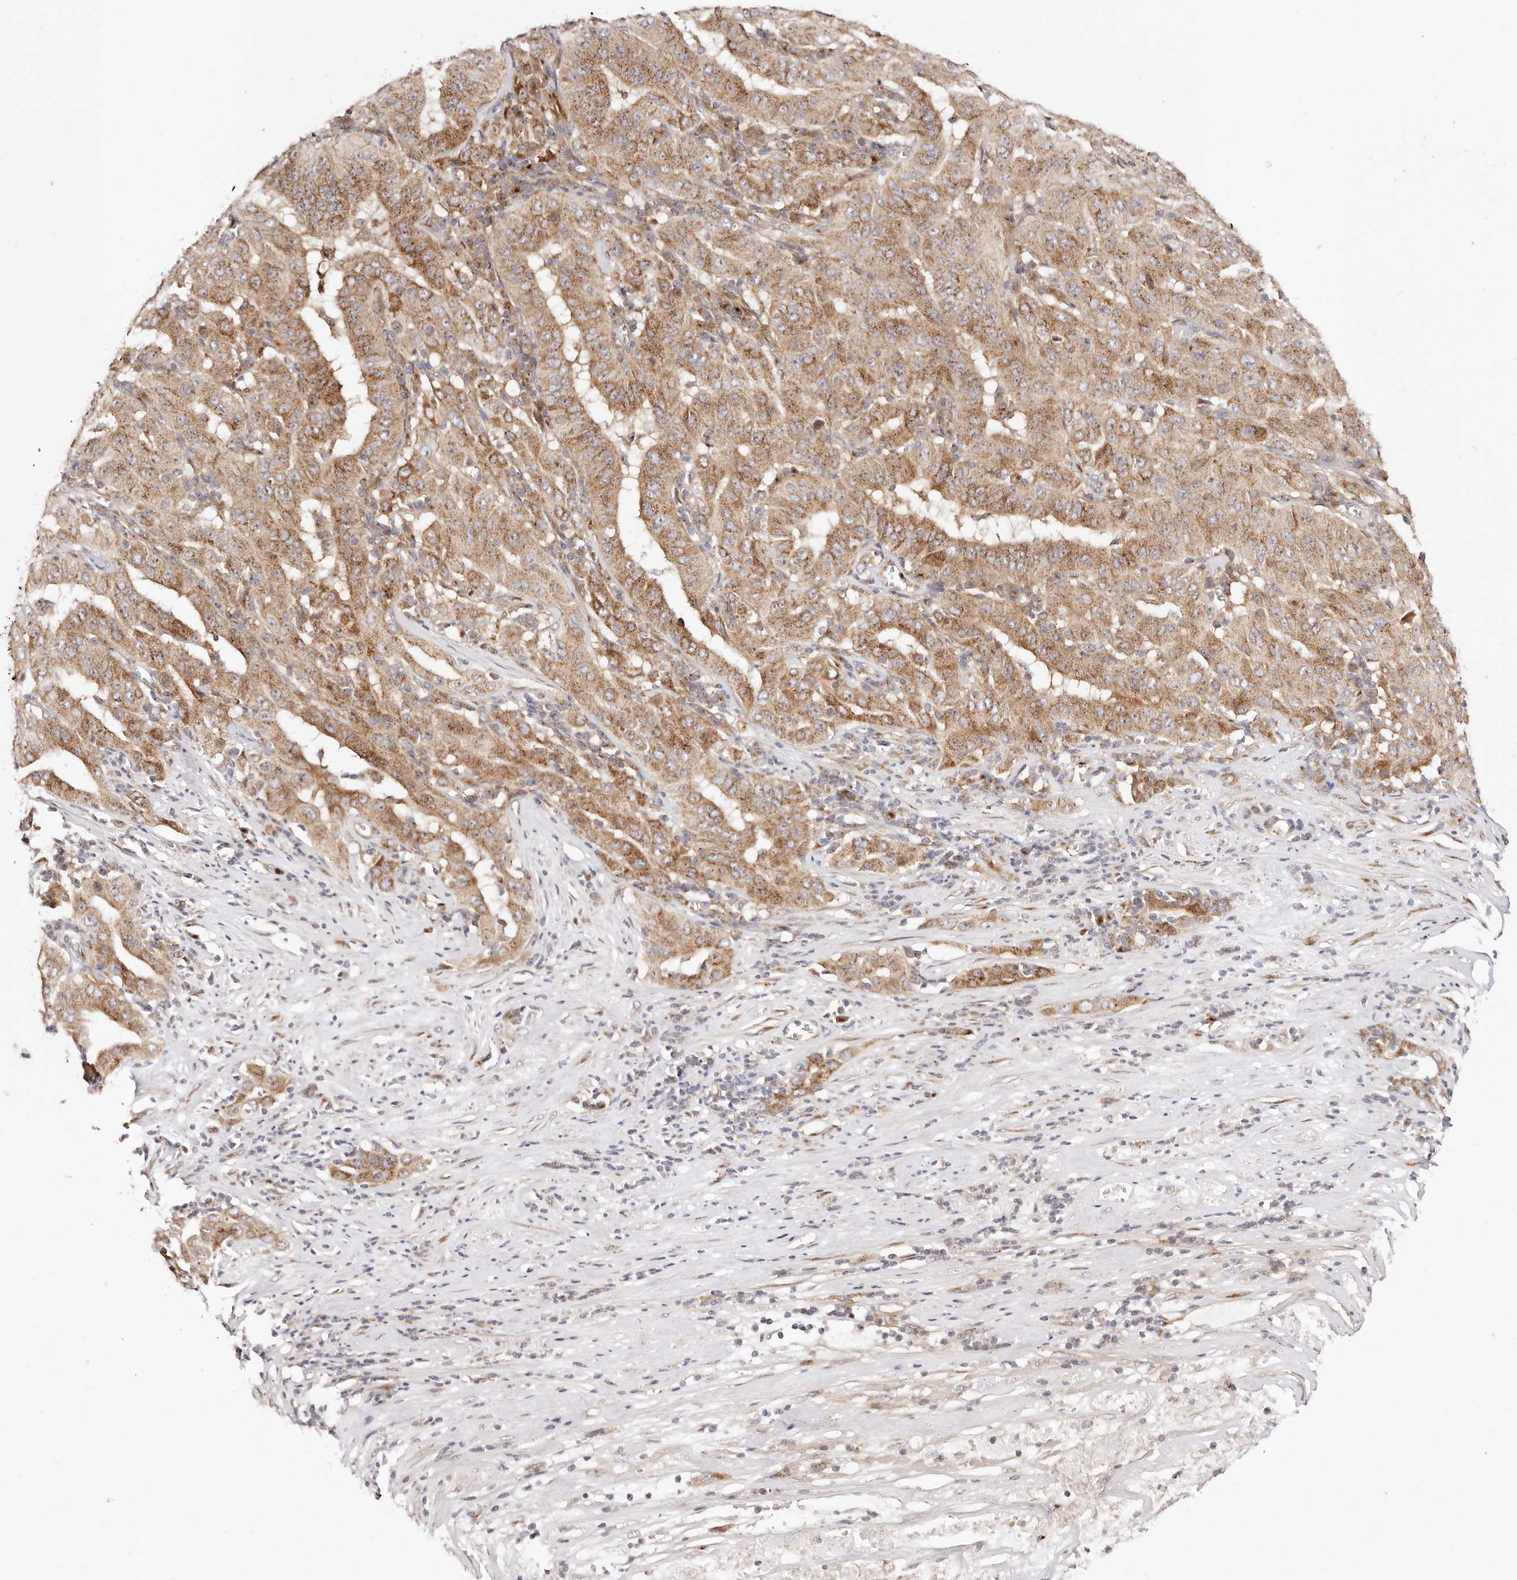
{"staining": {"intensity": "moderate", "quantity": ">75%", "location": "cytoplasmic/membranous"}, "tissue": "pancreatic cancer", "cell_type": "Tumor cells", "image_type": "cancer", "snomed": [{"axis": "morphology", "description": "Adenocarcinoma, NOS"}, {"axis": "topography", "description": "Pancreas"}], "caption": "An image of pancreatic adenocarcinoma stained for a protein demonstrates moderate cytoplasmic/membranous brown staining in tumor cells.", "gene": "MAPK6", "patient": {"sex": "male", "age": 63}}